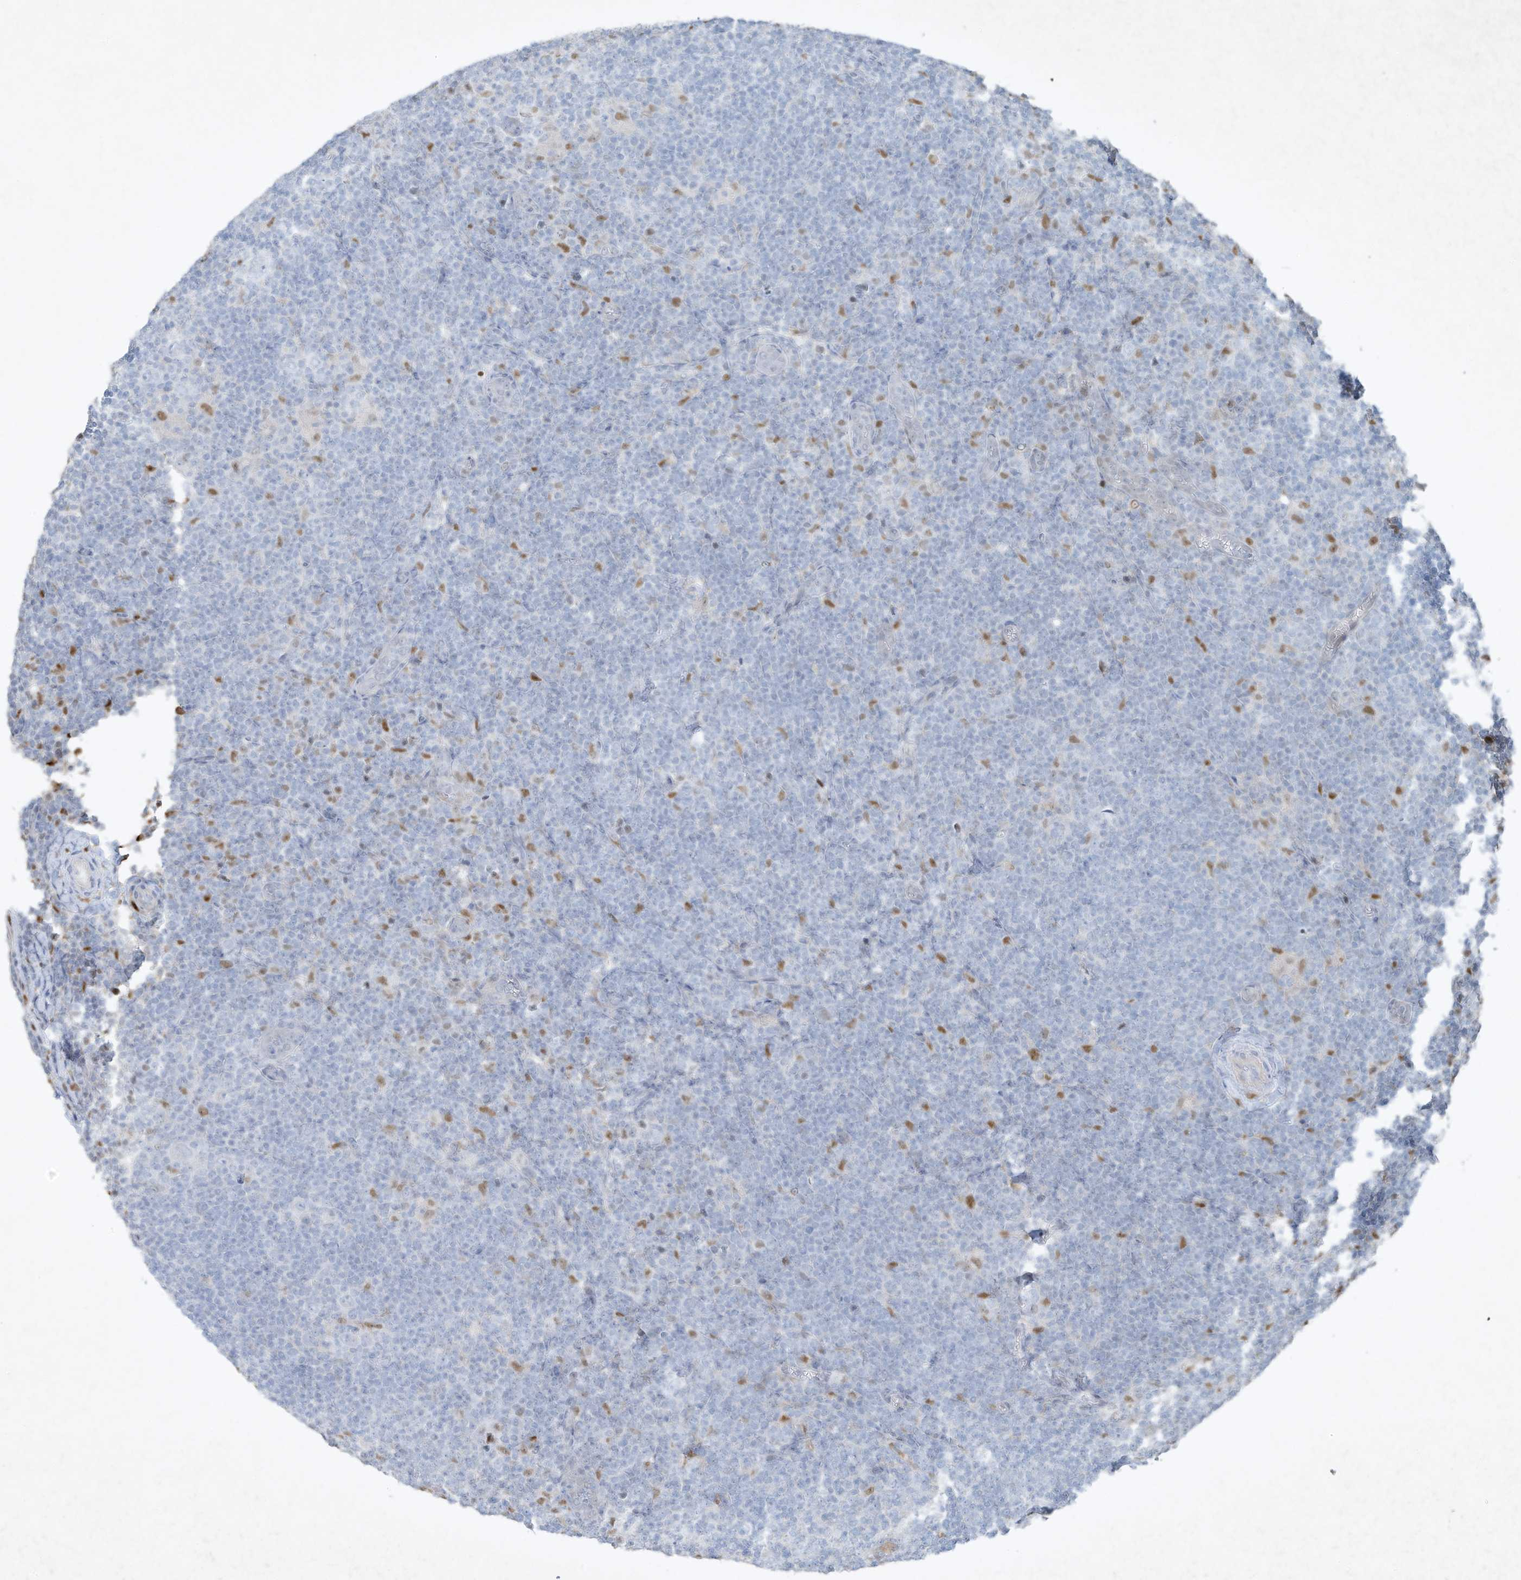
{"staining": {"intensity": "negative", "quantity": "none", "location": "none"}, "tissue": "lymphoma", "cell_type": "Tumor cells", "image_type": "cancer", "snomed": [{"axis": "morphology", "description": "Hodgkin's disease, NOS"}, {"axis": "topography", "description": "Lymph node"}], "caption": "This image is of lymphoma stained with immunohistochemistry (IHC) to label a protein in brown with the nuclei are counter-stained blue. There is no expression in tumor cells.", "gene": "TUBE1", "patient": {"sex": "female", "age": 57}}